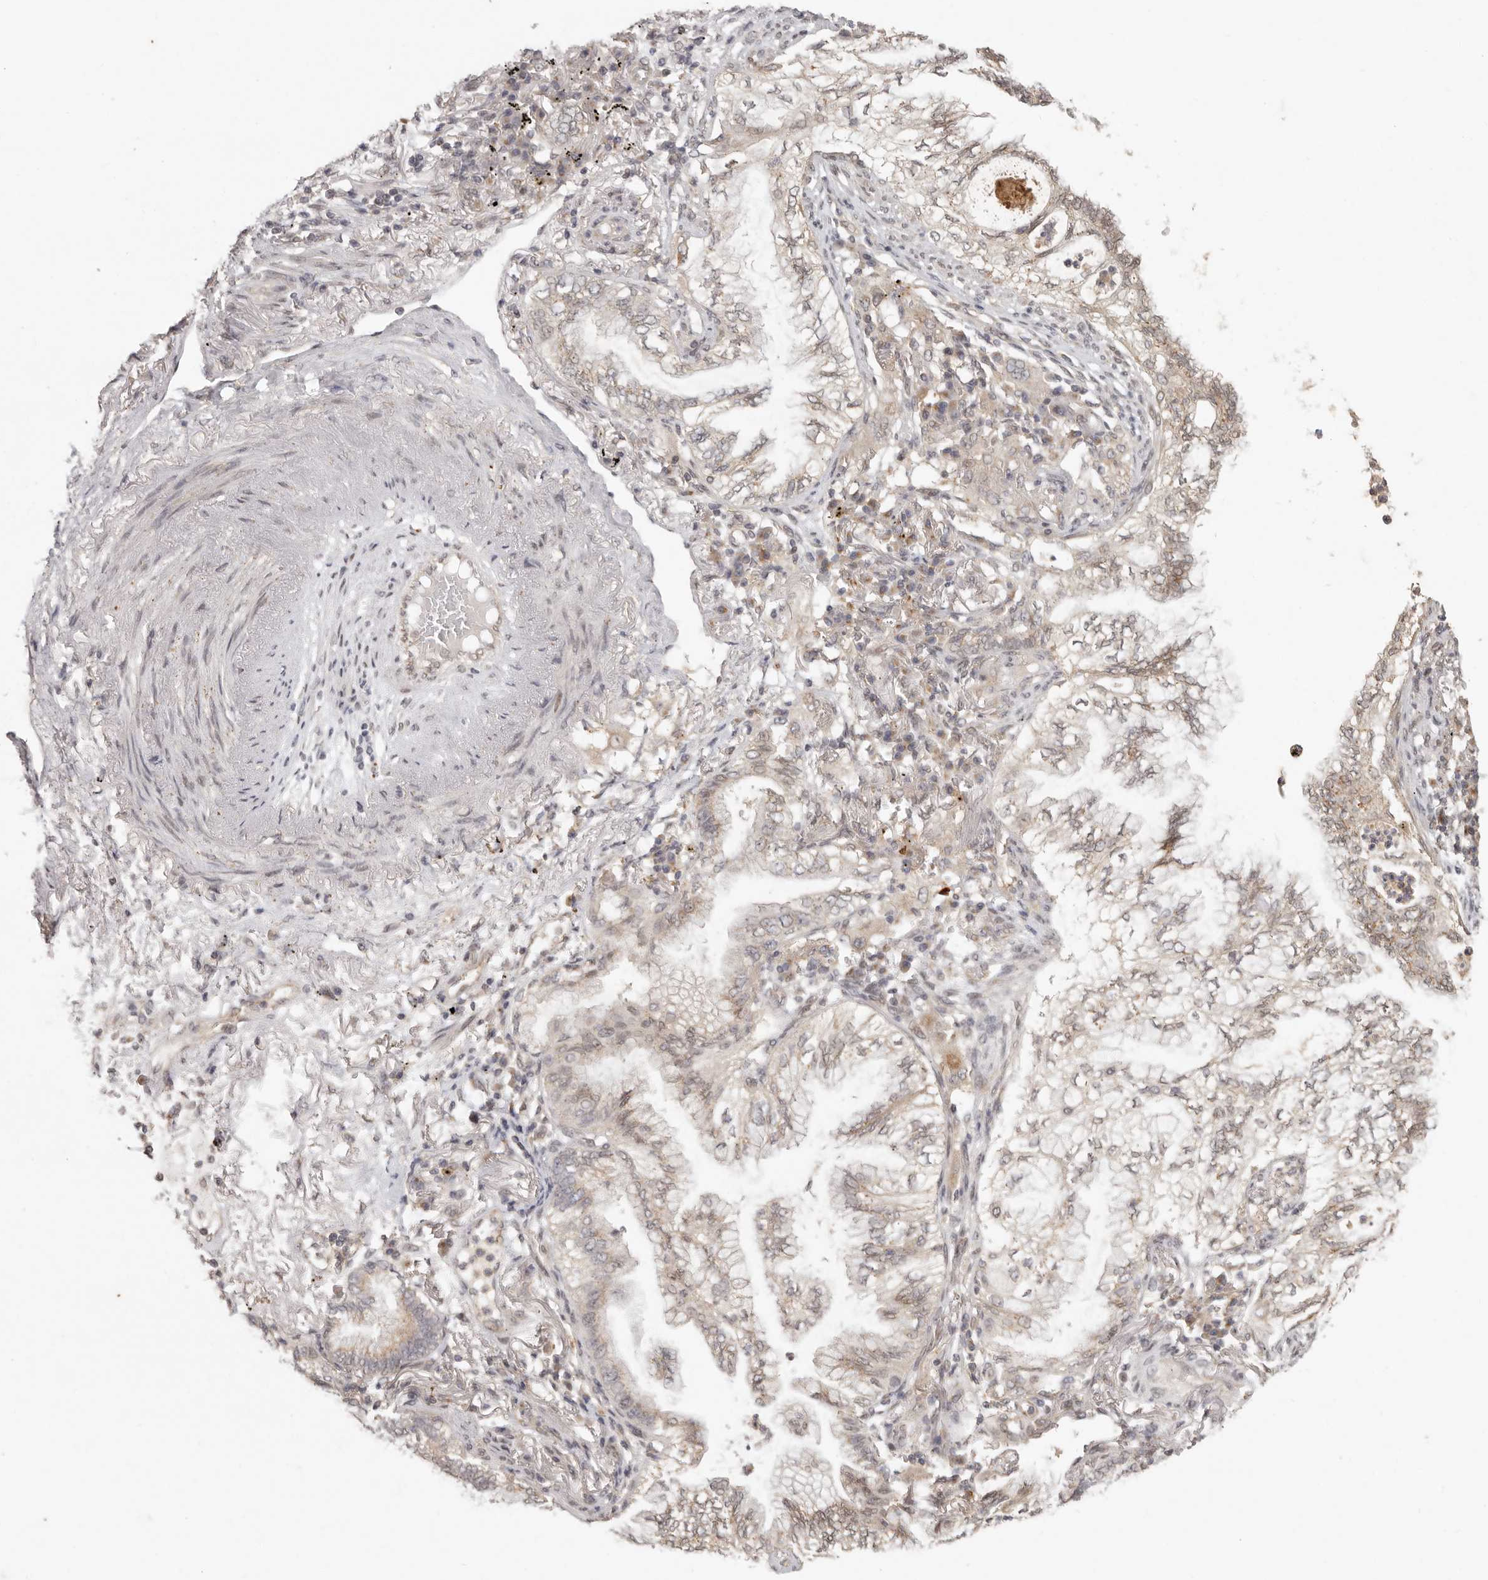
{"staining": {"intensity": "weak", "quantity": ">75%", "location": "cytoplasmic/membranous,nuclear"}, "tissue": "lung cancer", "cell_type": "Tumor cells", "image_type": "cancer", "snomed": [{"axis": "morphology", "description": "Adenocarcinoma, NOS"}, {"axis": "topography", "description": "Lung"}], "caption": "Lung adenocarcinoma was stained to show a protein in brown. There is low levels of weak cytoplasmic/membranous and nuclear staining in about >75% of tumor cells.", "gene": "LRRC75A", "patient": {"sex": "female", "age": 70}}